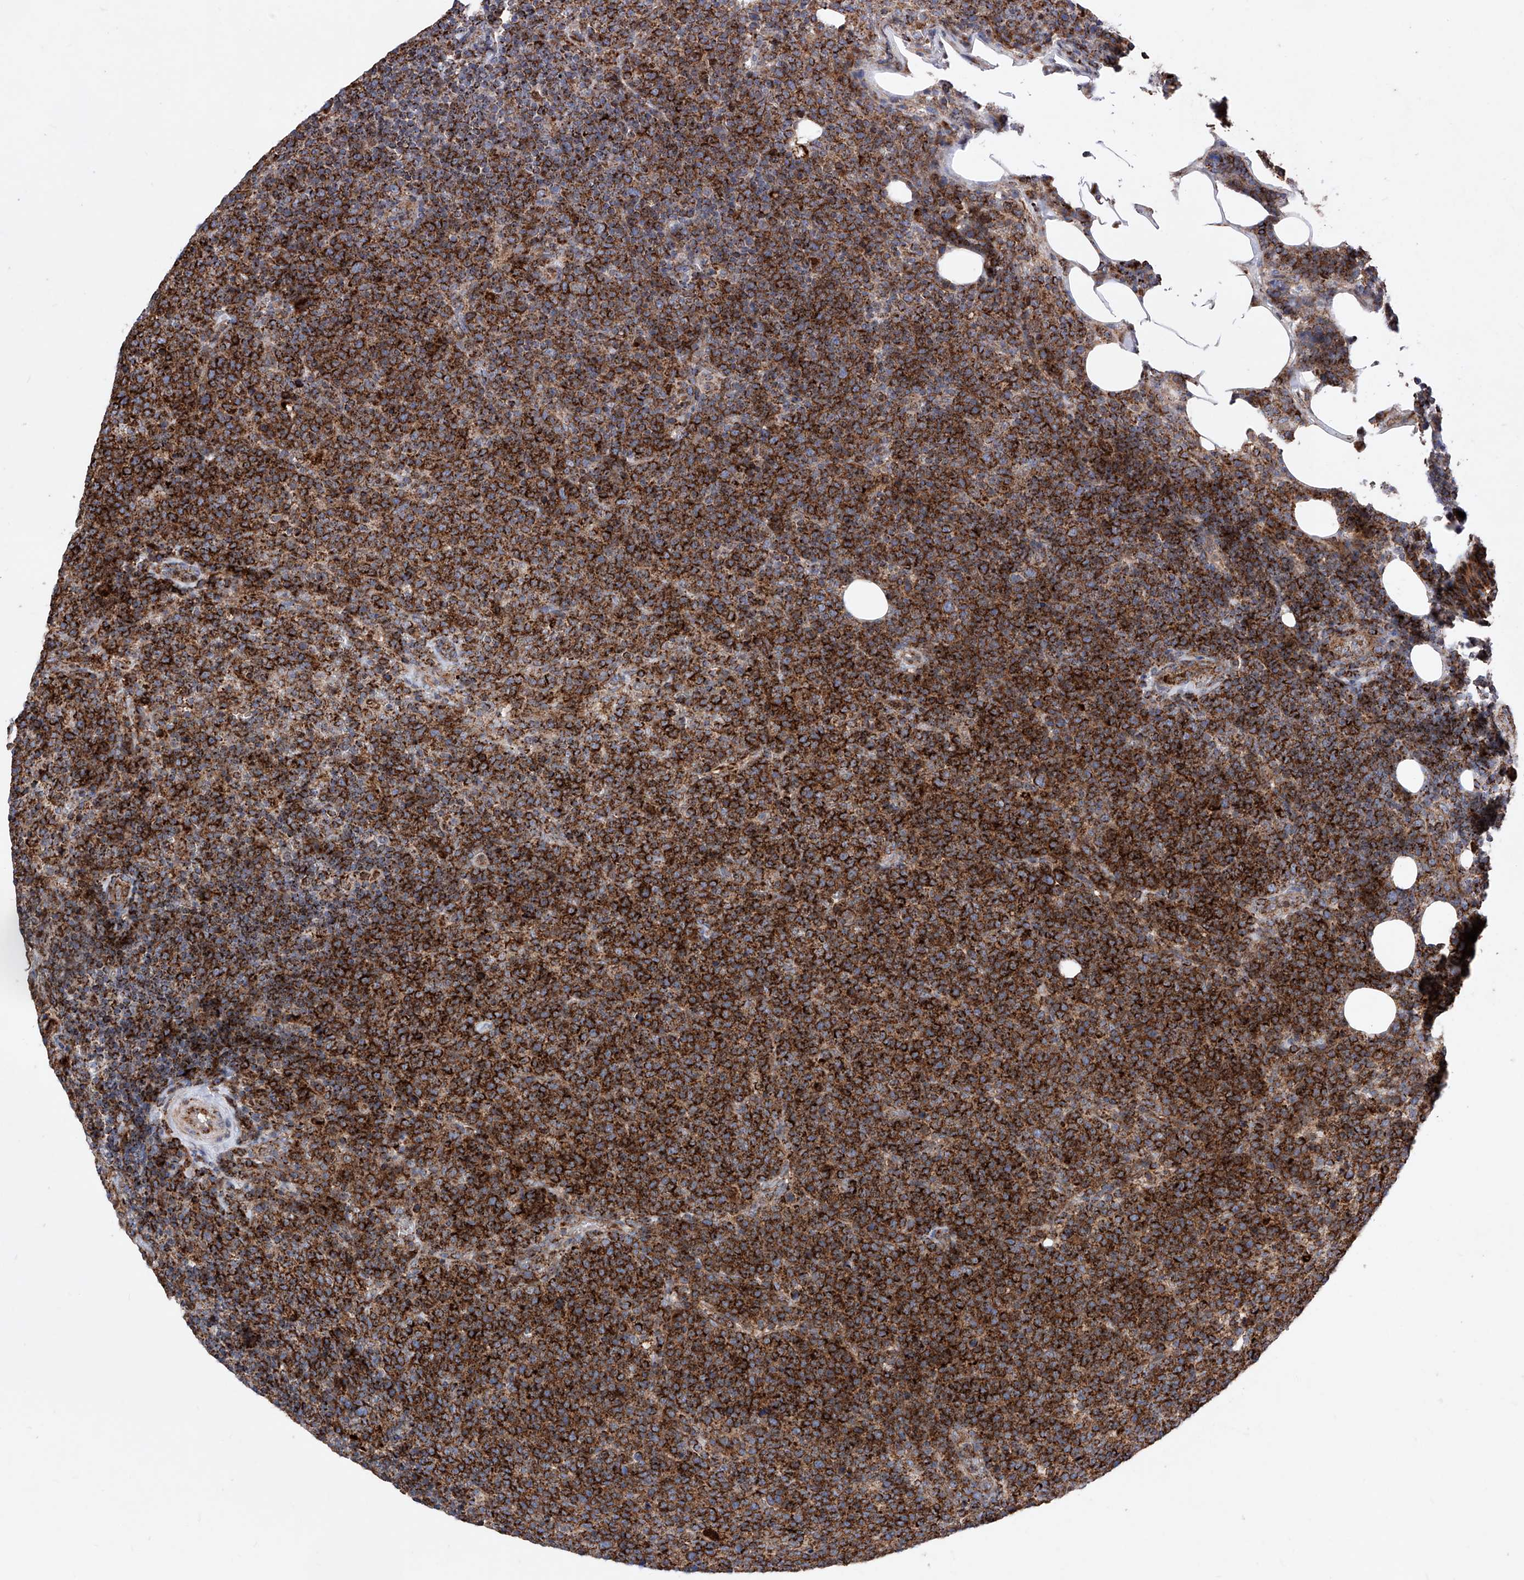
{"staining": {"intensity": "strong", "quantity": ">75%", "location": "cytoplasmic/membranous"}, "tissue": "lymphoma", "cell_type": "Tumor cells", "image_type": "cancer", "snomed": [{"axis": "morphology", "description": "Malignant lymphoma, non-Hodgkin's type, High grade"}, {"axis": "topography", "description": "Lymph node"}], "caption": "Lymphoma tissue exhibits strong cytoplasmic/membranous staining in approximately >75% of tumor cells, visualized by immunohistochemistry. Nuclei are stained in blue.", "gene": "SEMA6A", "patient": {"sex": "male", "age": 61}}